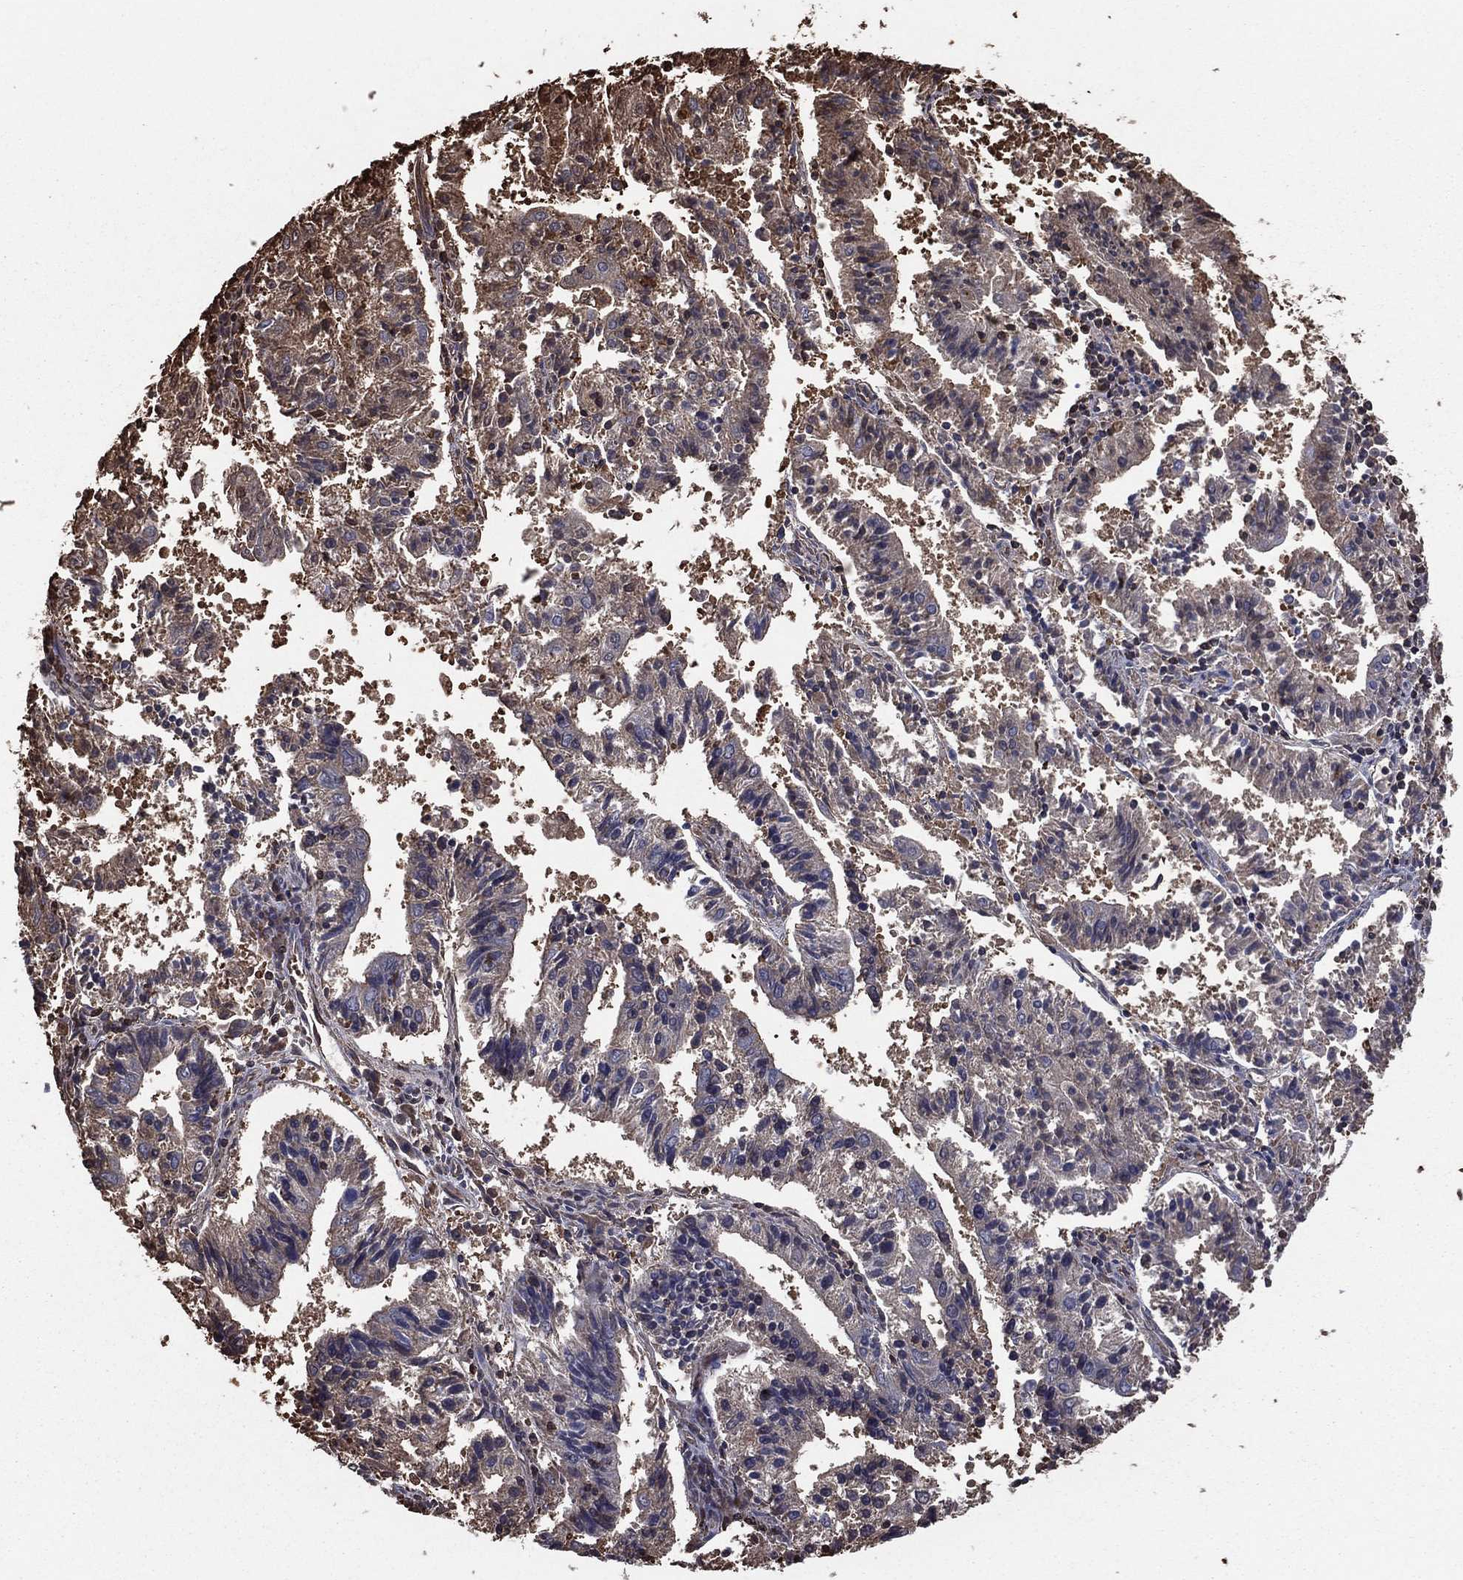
{"staining": {"intensity": "strong", "quantity": "<25%", "location": "cytoplasmic/membranous"}, "tissue": "endometrial cancer", "cell_type": "Tumor cells", "image_type": "cancer", "snomed": [{"axis": "morphology", "description": "Adenocarcinoma, NOS"}, {"axis": "topography", "description": "Endometrium"}], "caption": "An image showing strong cytoplasmic/membranous positivity in about <25% of tumor cells in adenocarcinoma (endometrial), as visualized by brown immunohistochemical staining.", "gene": "GAPDH", "patient": {"sex": "female", "age": 82}}